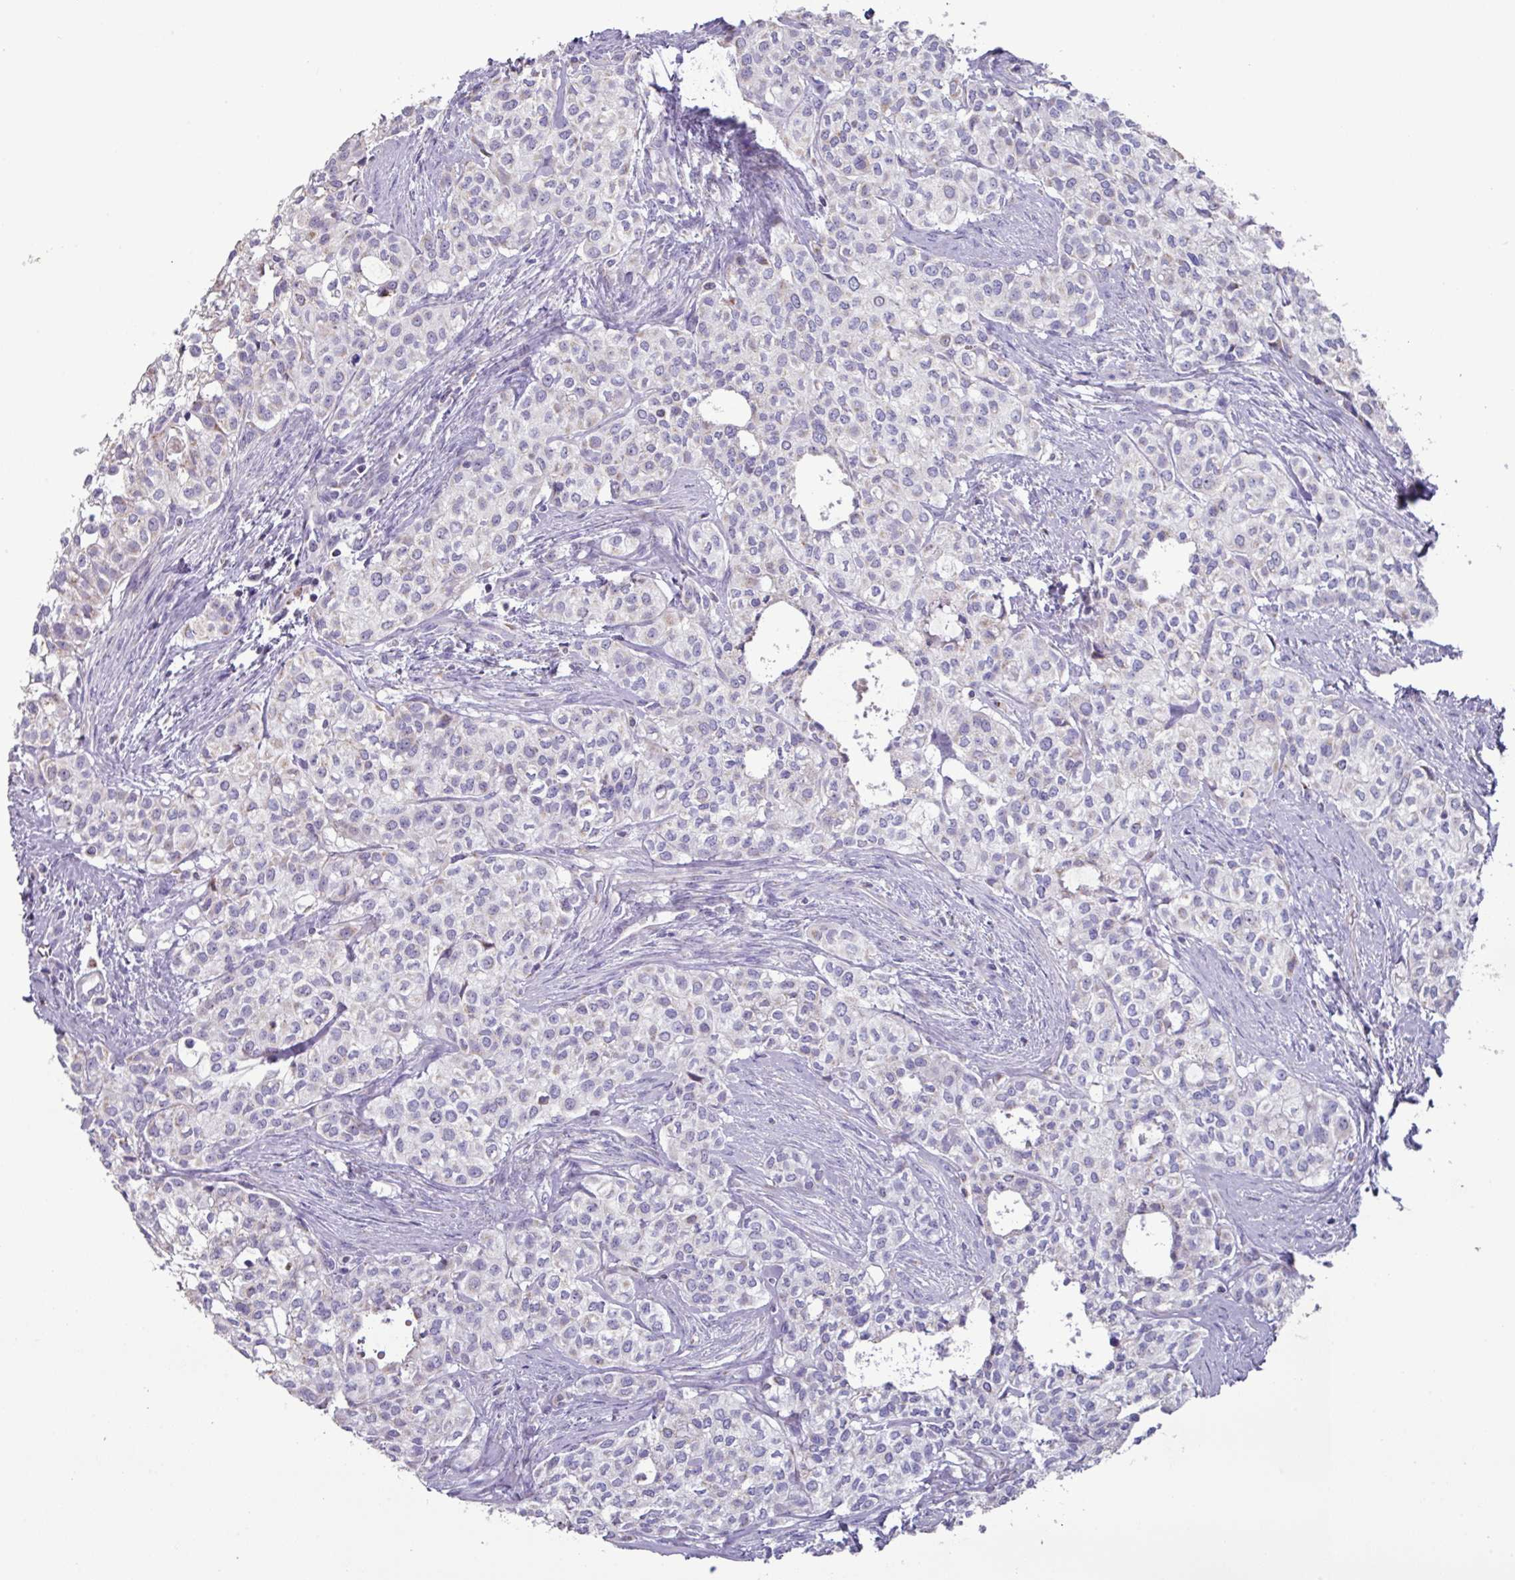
{"staining": {"intensity": "negative", "quantity": "none", "location": "none"}, "tissue": "head and neck cancer", "cell_type": "Tumor cells", "image_type": "cancer", "snomed": [{"axis": "morphology", "description": "Adenocarcinoma, NOS"}, {"axis": "topography", "description": "Head-Neck"}], "caption": "Tumor cells show no significant protein expression in head and neck adenocarcinoma.", "gene": "MT-ND4", "patient": {"sex": "male", "age": 81}}